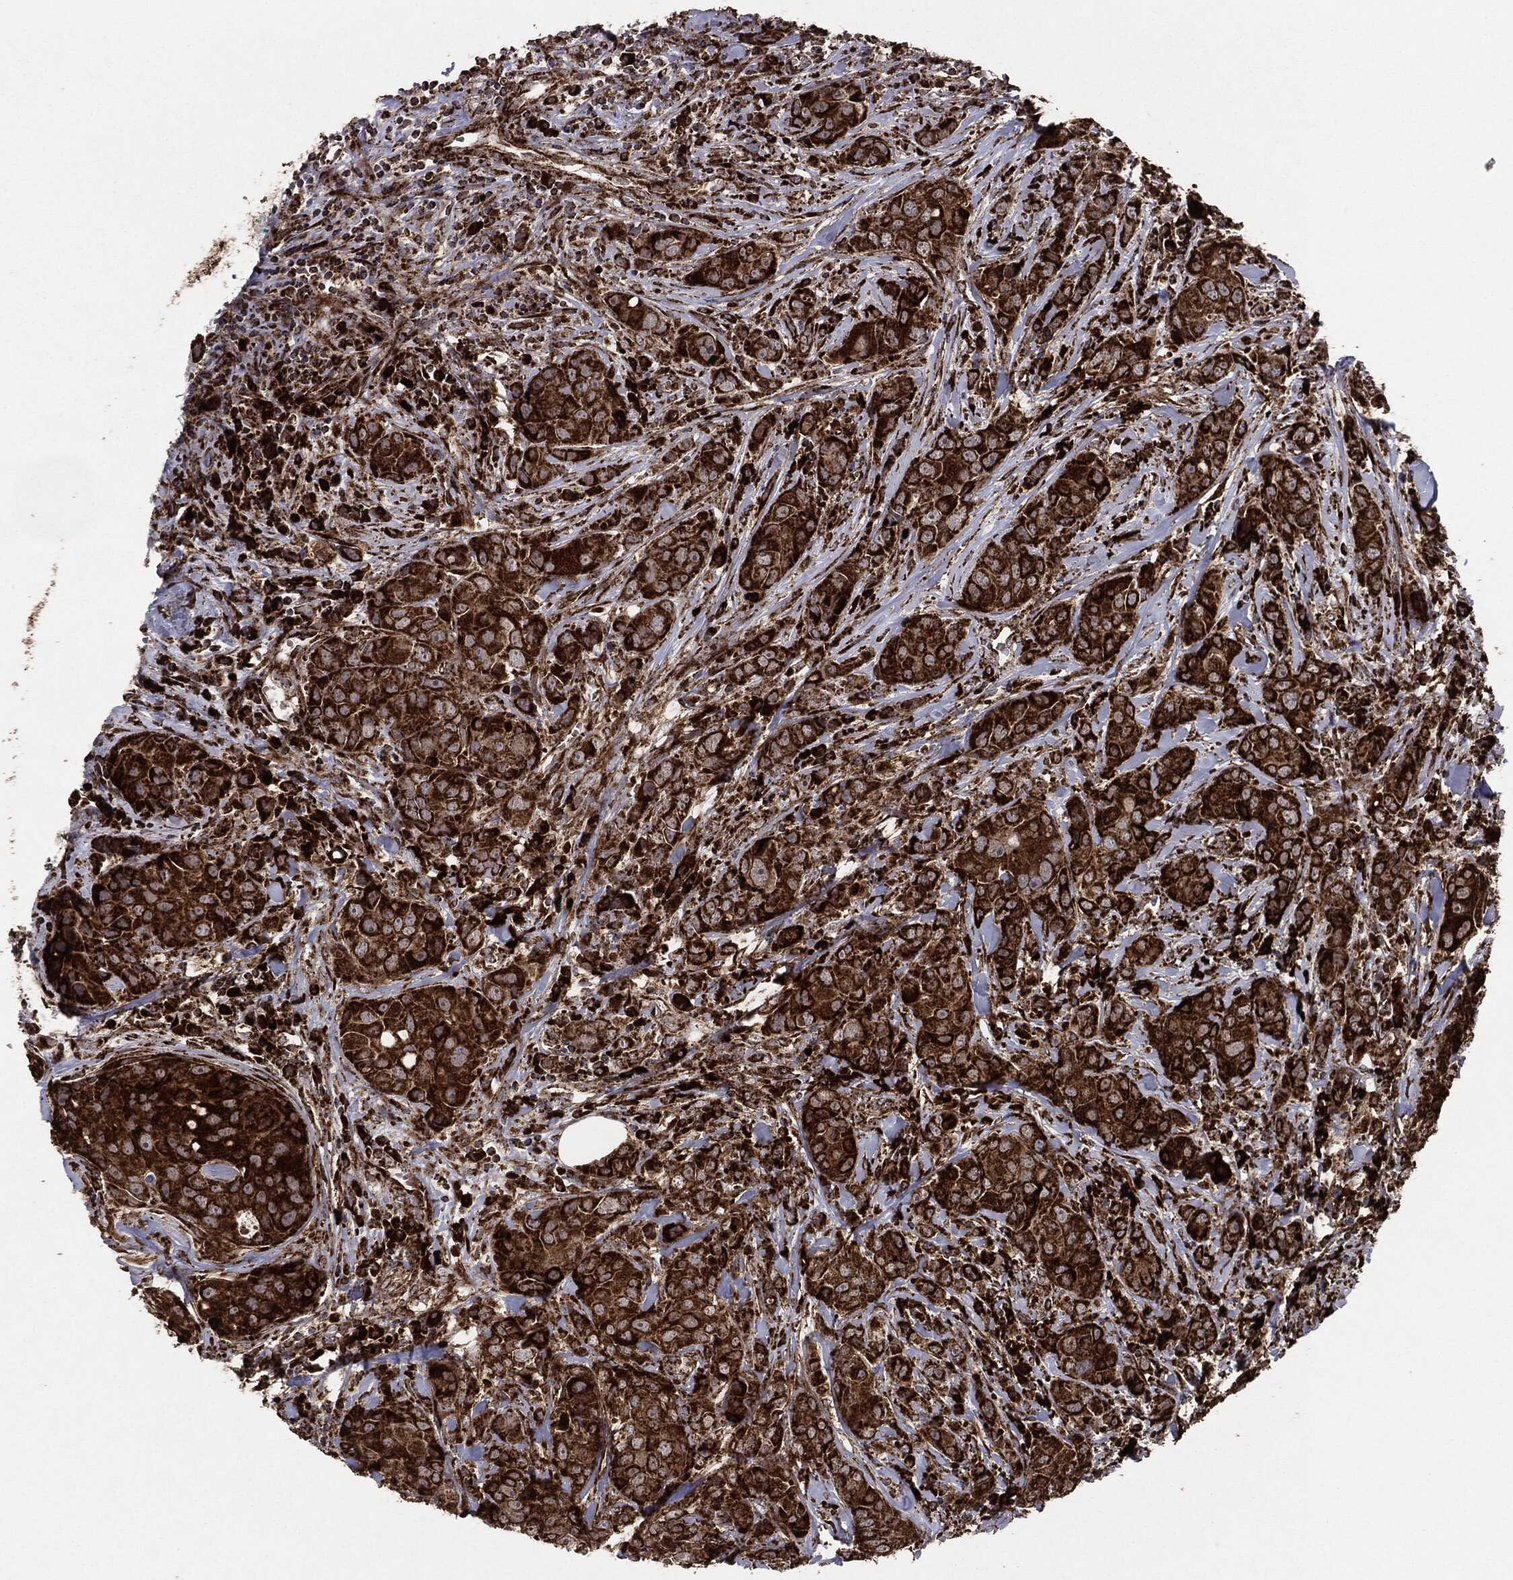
{"staining": {"intensity": "strong", "quantity": ">75%", "location": "cytoplasmic/membranous"}, "tissue": "breast cancer", "cell_type": "Tumor cells", "image_type": "cancer", "snomed": [{"axis": "morphology", "description": "Duct carcinoma"}, {"axis": "topography", "description": "Breast"}], "caption": "Immunohistochemistry (IHC) of breast cancer (invasive ductal carcinoma) shows high levels of strong cytoplasmic/membranous expression in about >75% of tumor cells.", "gene": "MAP2K1", "patient": {"sex": "female", "age": 43}}